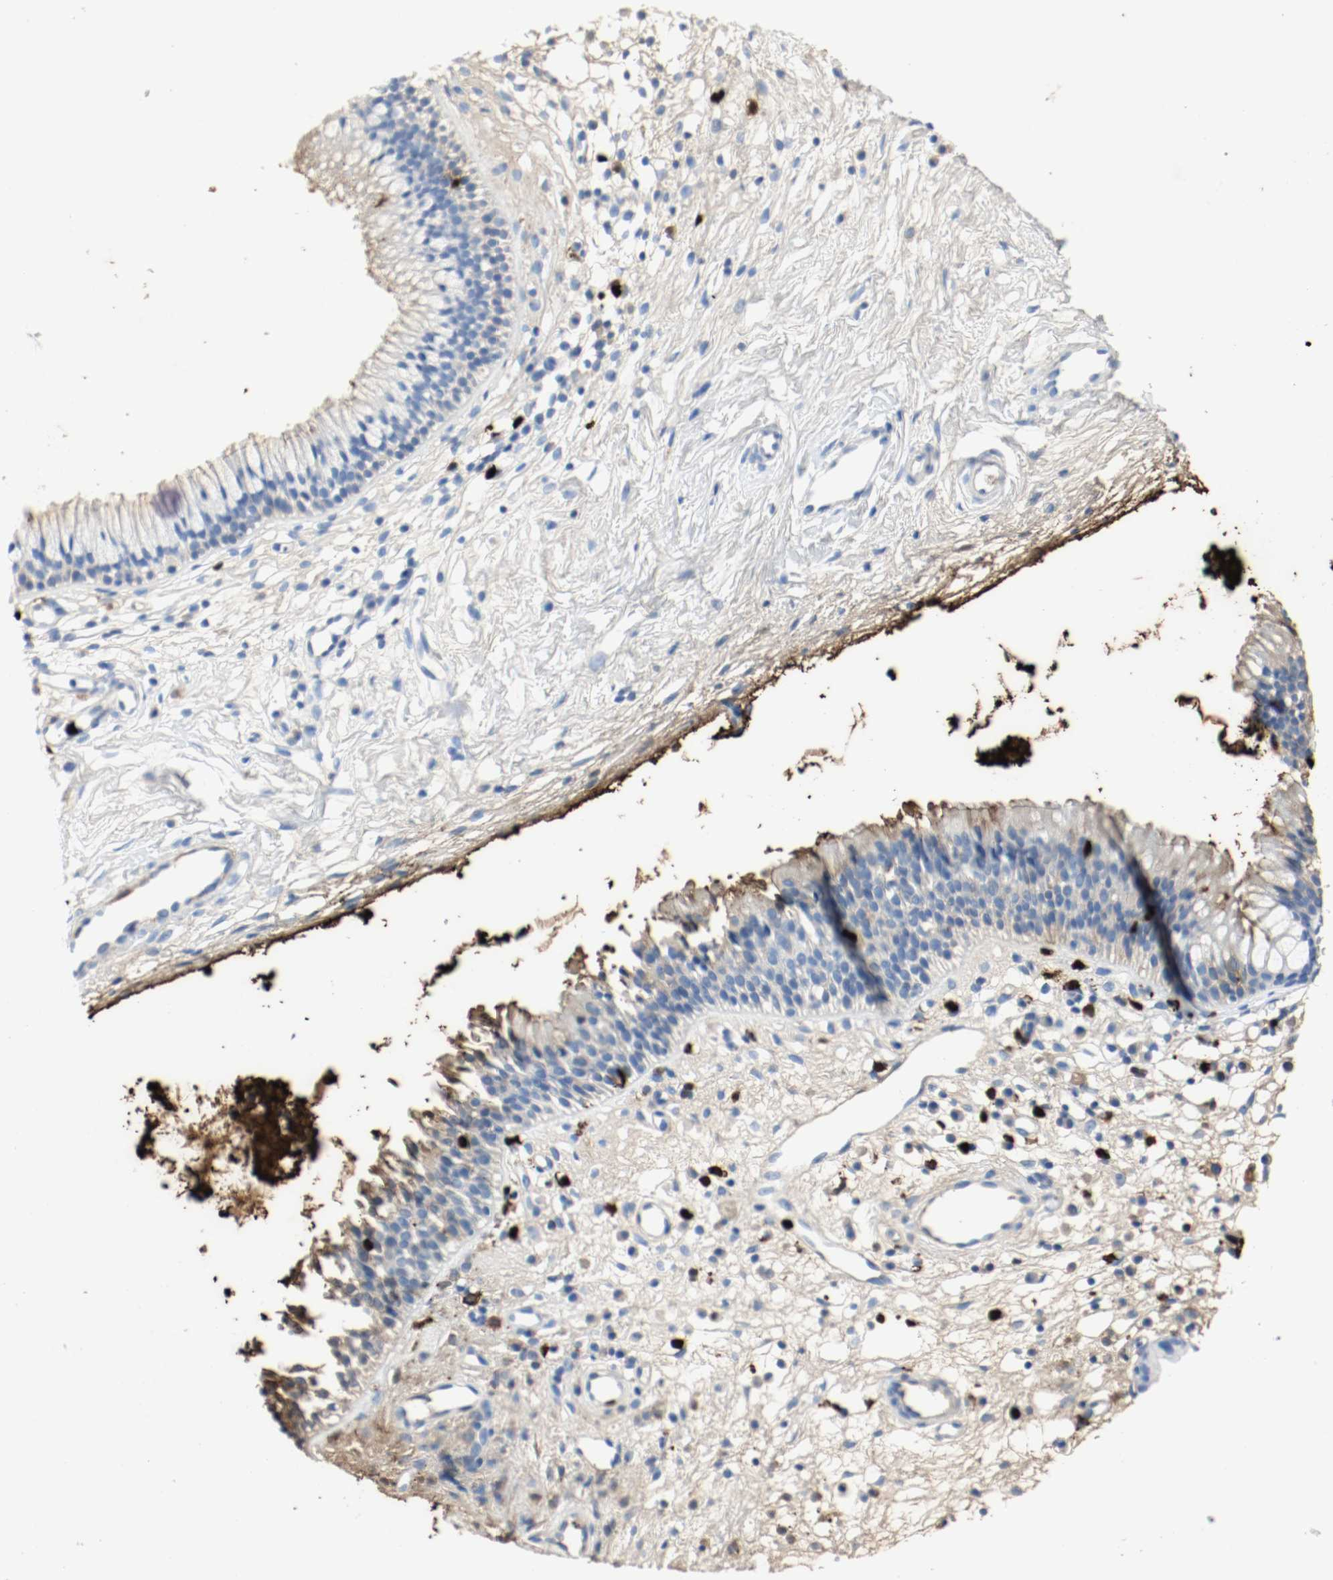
{"staining": {"intensity": "weak", "quantity": "<25%", "location": "cytoplasmic/membranous"}, "tissue": "nasopharynx", "cell_type": "Respiratory epithelial cells", "image_type": "normal", "snomed": [{"axis": "morphology", "description": "Normal tissue, NOS"}, {"axis": "topography", "description": "Nasopharynx"}], "caption": "The photomicrograph displays no staining of respiratory epithelial cells in normal nasopharynx. The staining is performed using DAB brown chromogen with nuclei counter-stained in using hematoxylin.", "gene": "S100A9", "patient": {"sex": "male", "age": 21}}